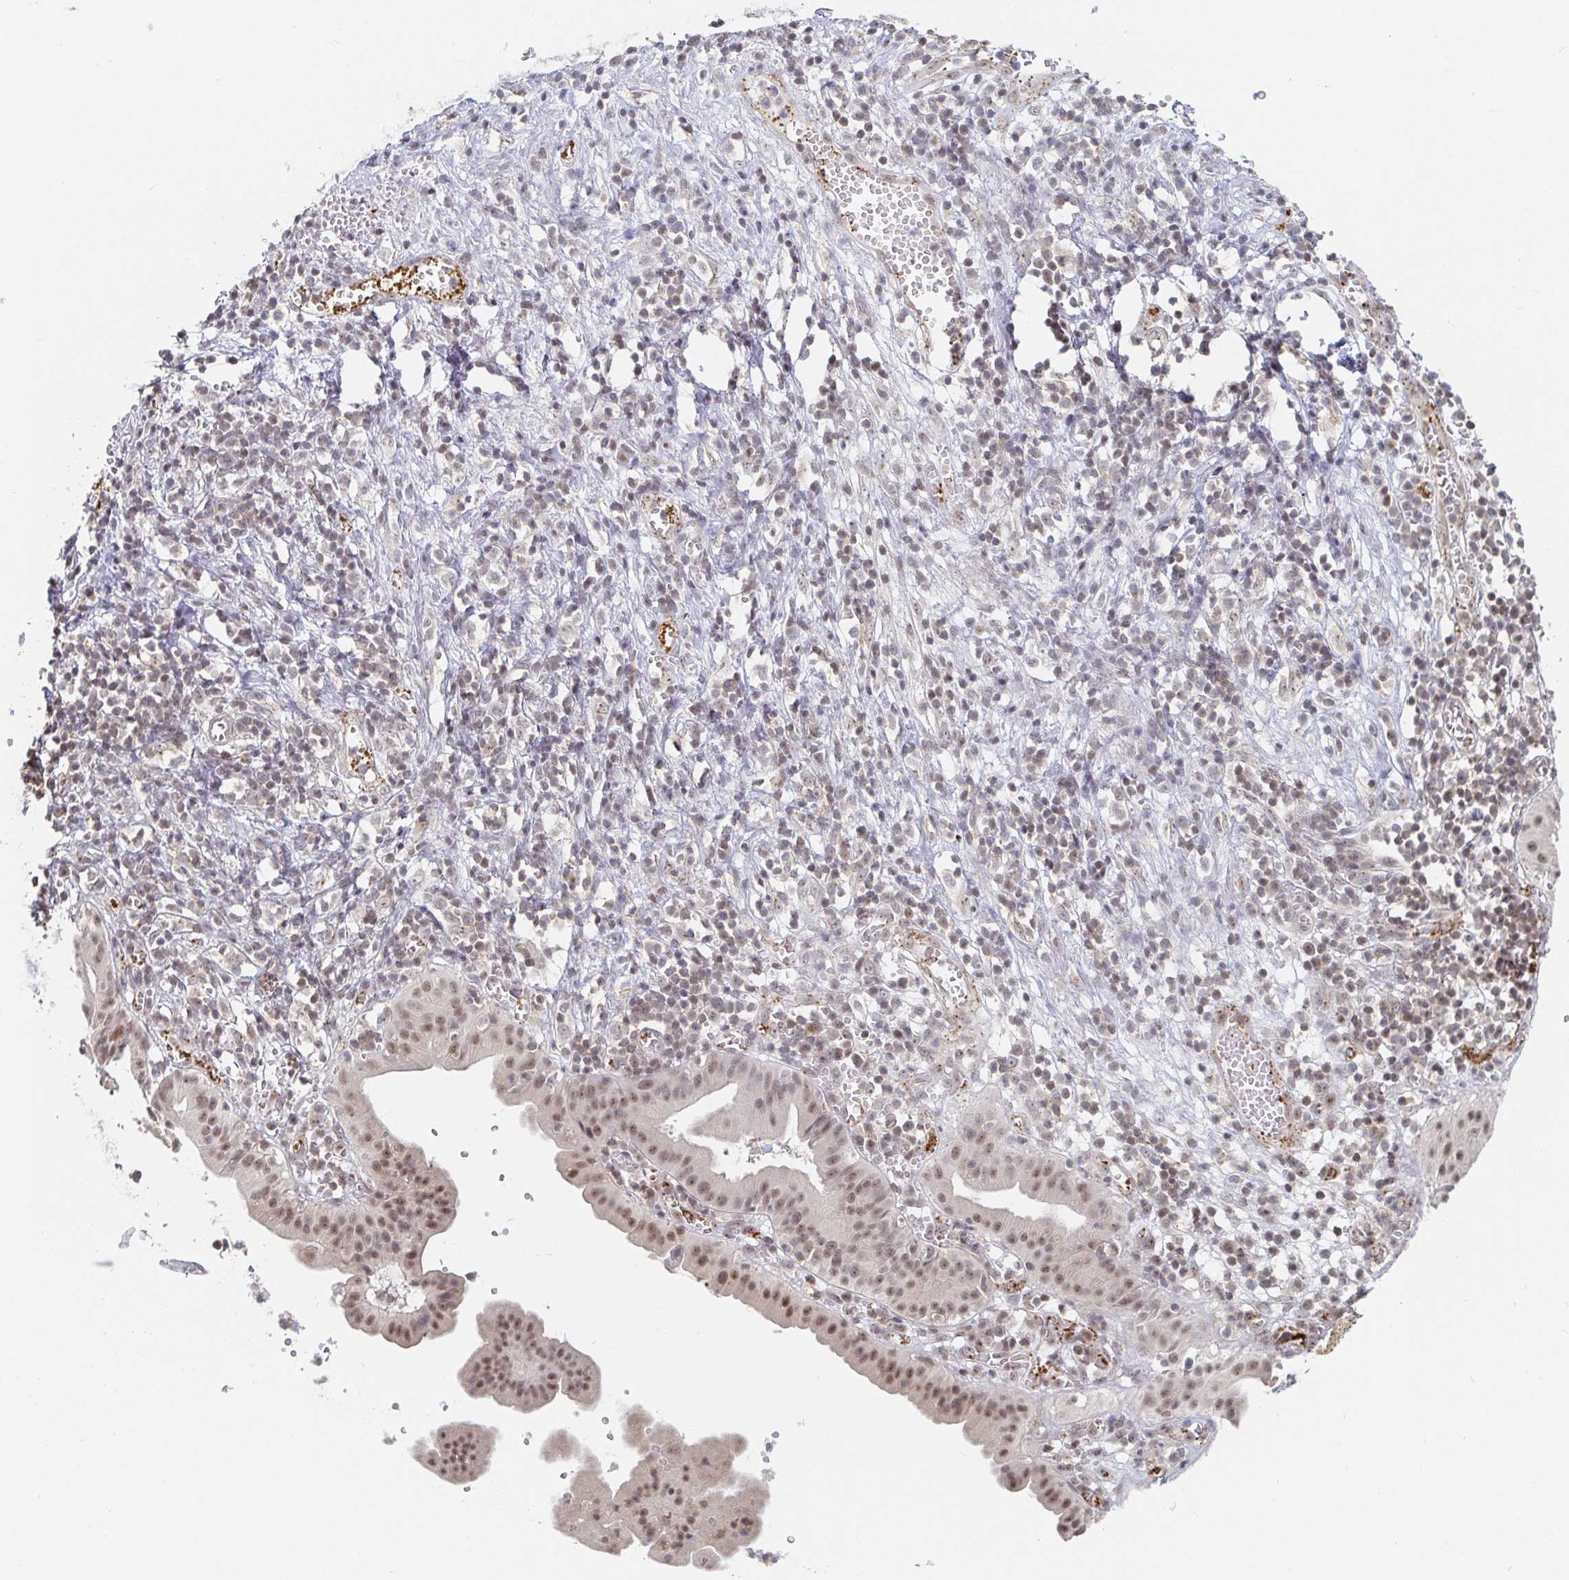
{"staining": {"intensity": "moderate", "quantity": ">75%", "location": "nuclear"}, "tissue": "pancreatic cancer", "cell_type": "Tumor cells", "image_type": "cancer", "snomed": [{"axis": "morphology", "description": "Adenocarcinoma, NOS"}, {"axis": "topography", "description": "Pancreas"}], "caption": "Immunohistochemical staining of human adenocarcinoma (pancreatic) exhibits medium levels of moderate nuclear protein positivity in about >75% of tumor cells.", "gene": "CHD2", "patient": {"sex": "female", "age": 73}}